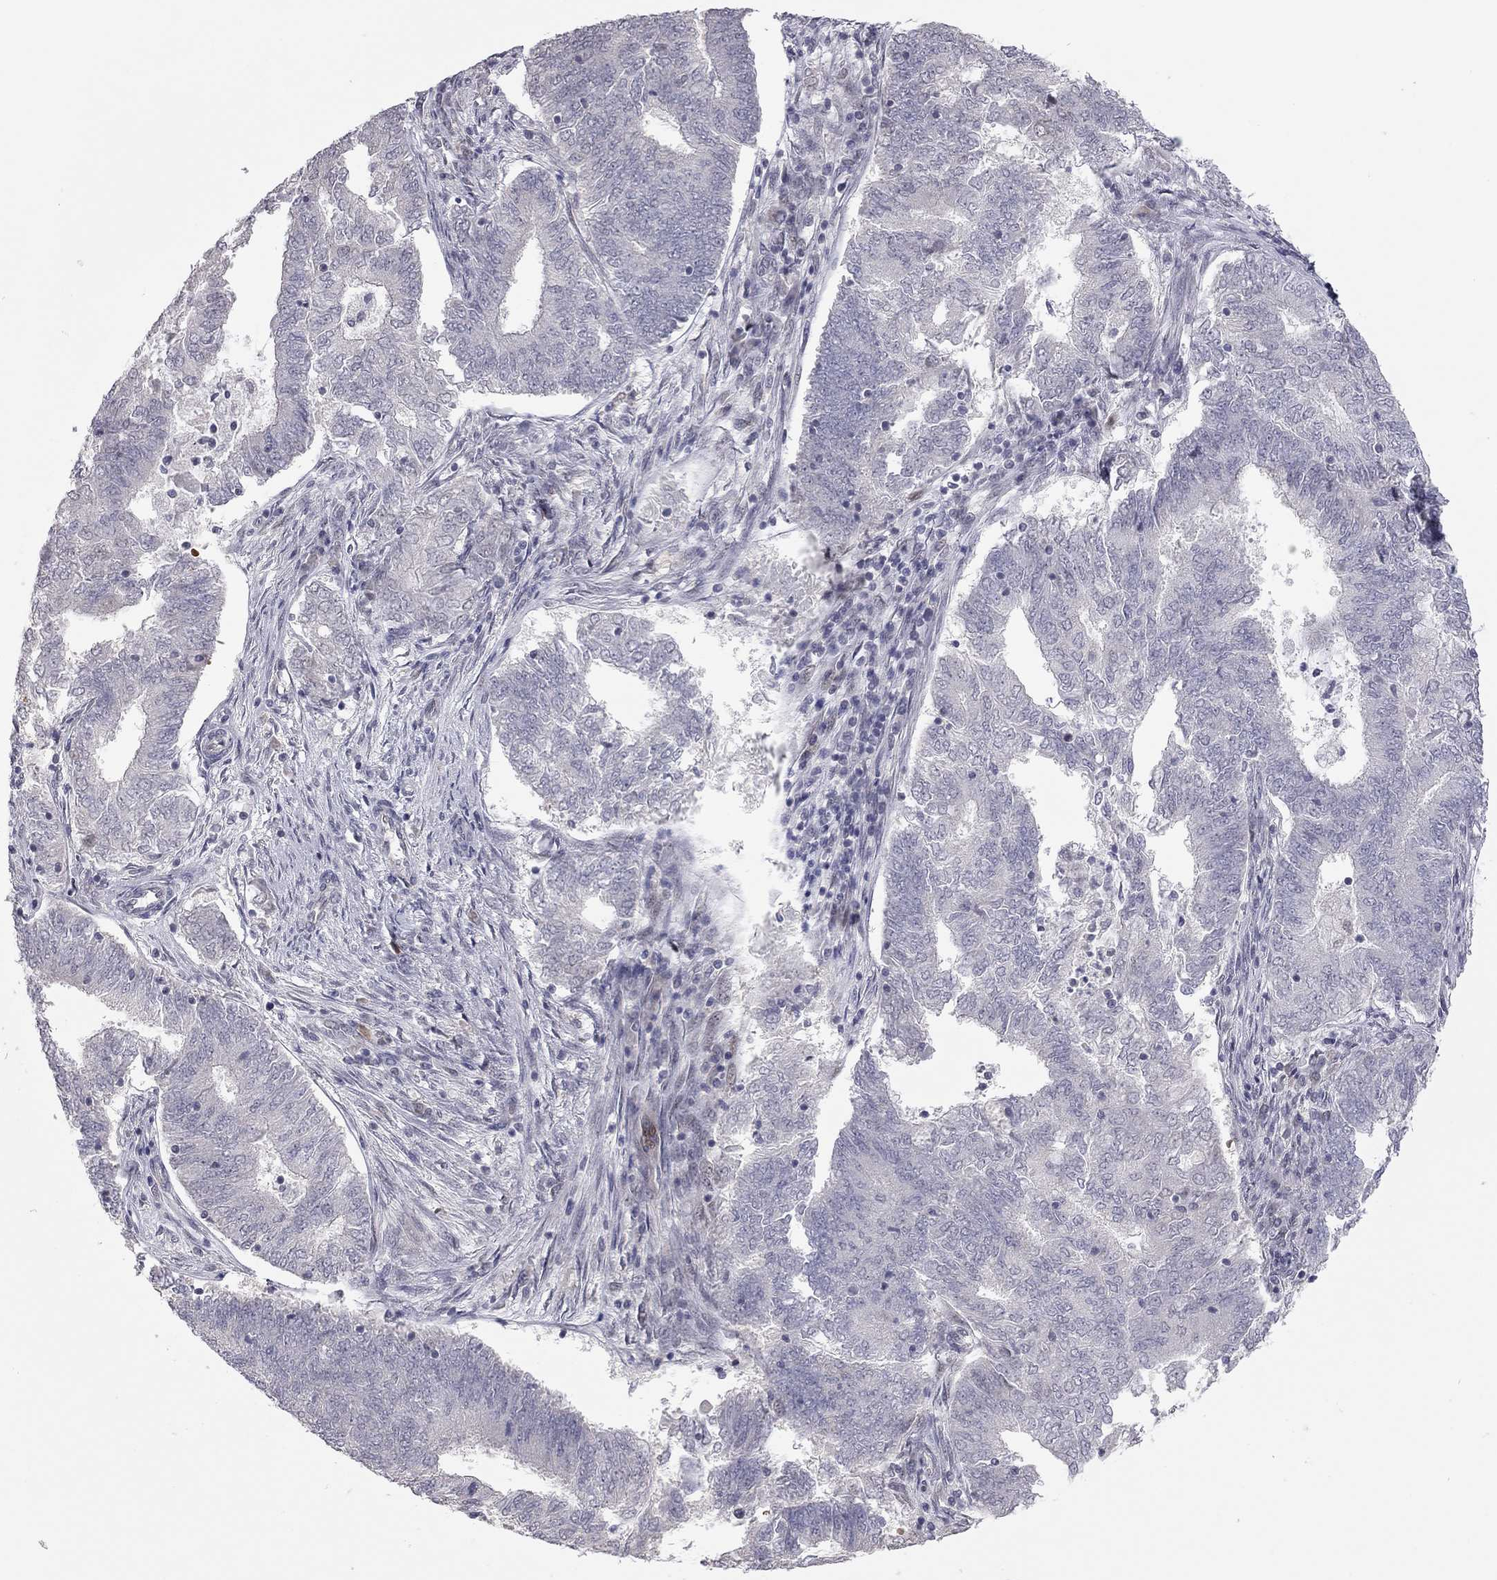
{"staining": {"intensity": "negative", "quantity": "none", "location": "none"}, "tissue": "endometrial cancer", "cell_type": "Tumor cells", "image_type": "cancer", "snomed": [{"axis": "morphology", "description": "Adenocarcinoma, NOS"}, {"axis": "topography", "description": "Endometrium"}], "caption": "A high-resolution image shows immunohistochemistry (IHC) staining of endometrial adenocarcinoma, which shows no significant positivity in tumor cells.", "gene": "MC3R", "patient": {"sex": "female", "age": 62}}